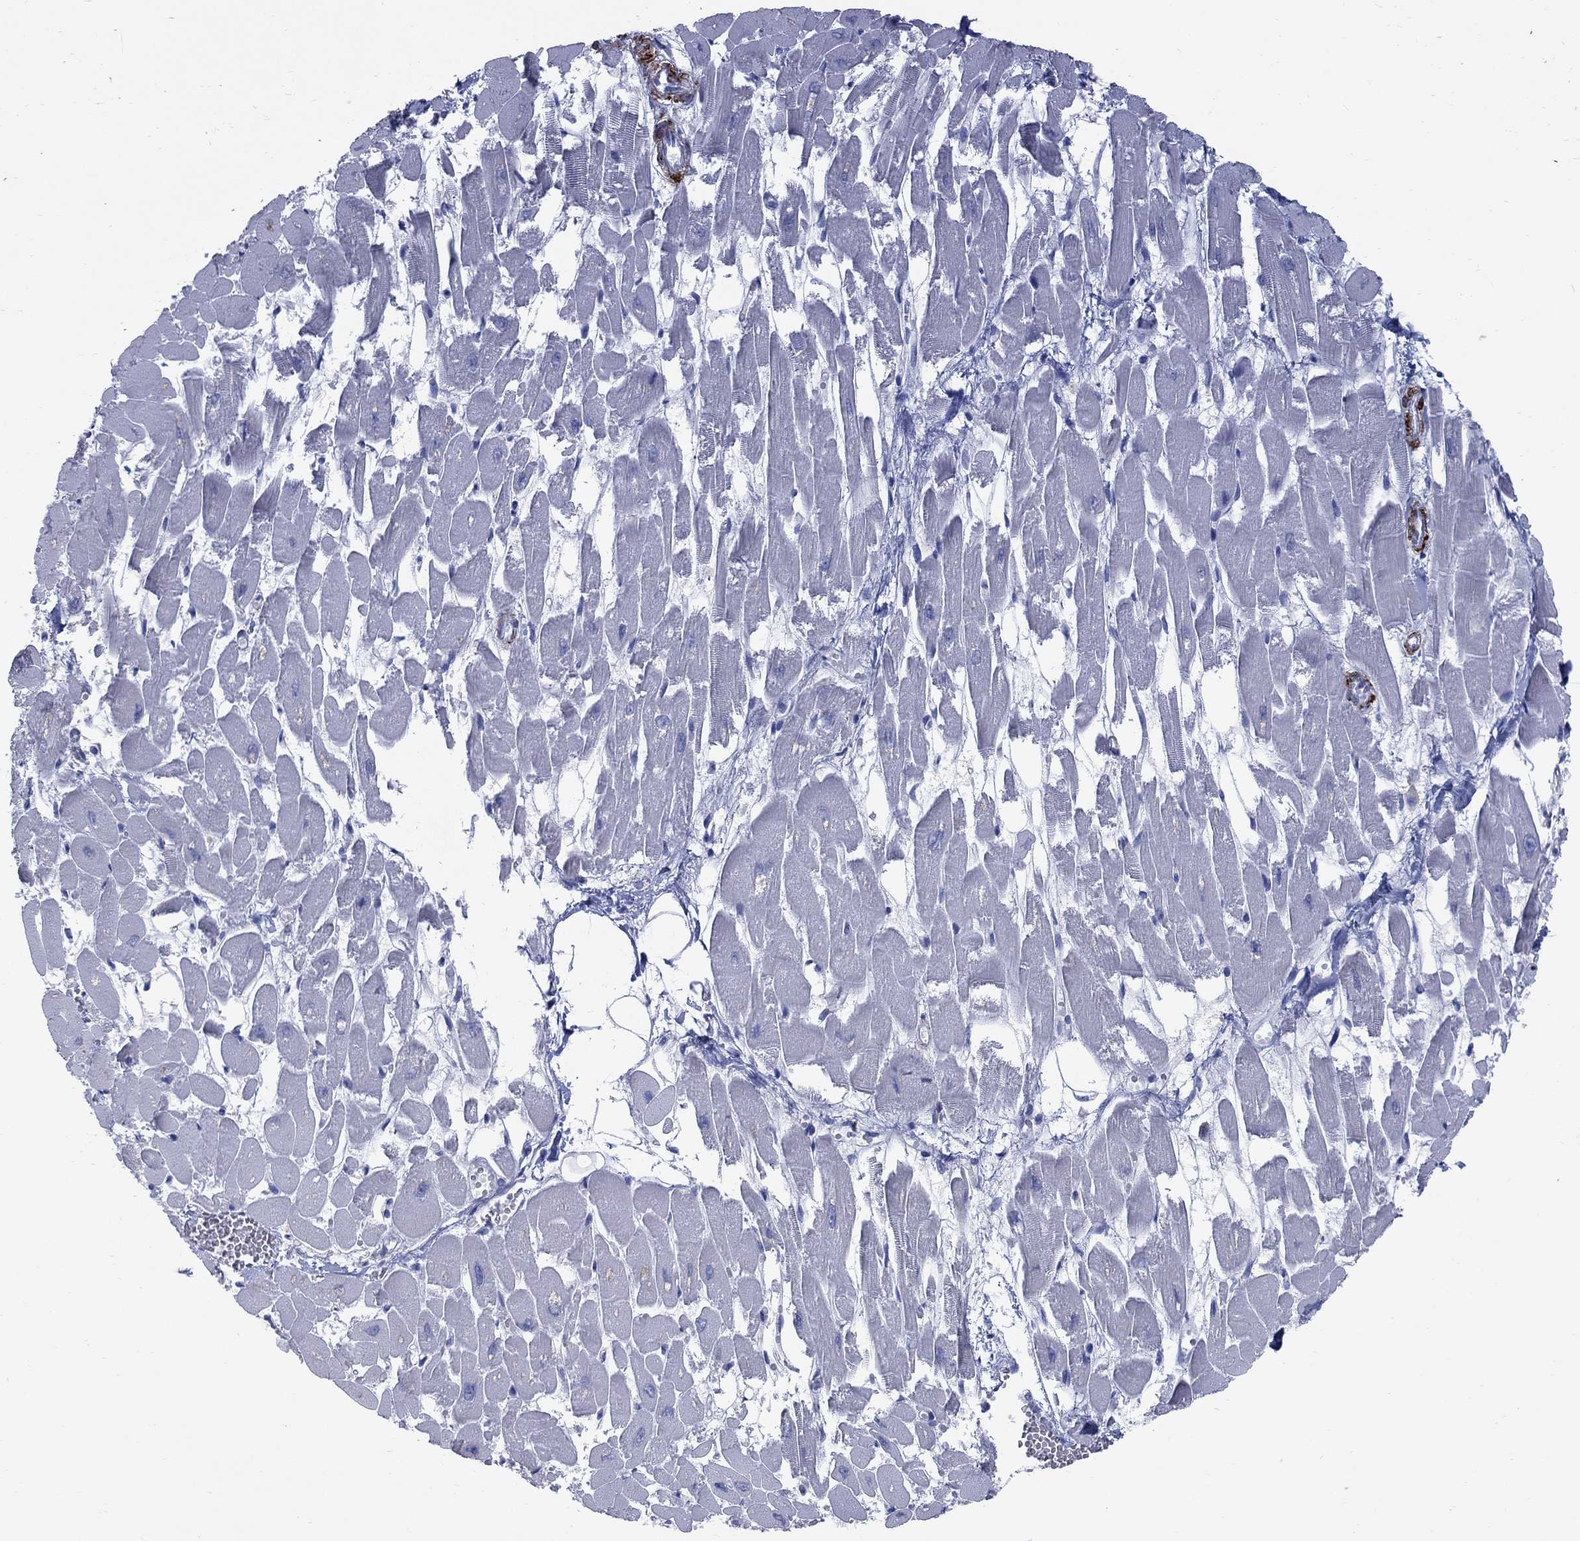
{"staining": {"intensity": "negative", "quantity": "none", "location": "none"}, "tissue": "heart muscle", "cell_type": "Cardiomyocytes", "image_type": "normal", "snomed": [{"axis": "morphology", "description": "Normal tissue, NOS"}, {"axis": "topography", "description": "Heart"}], "caption": "An immunohistochemistry histopathology image of normal heart muscle is shown. There is no staining in cardiomyocytes of heart muscle. Nuclei are stained in blue.", "gene": "NTRK2", "patient": {"sex": "female", "age": 52}}